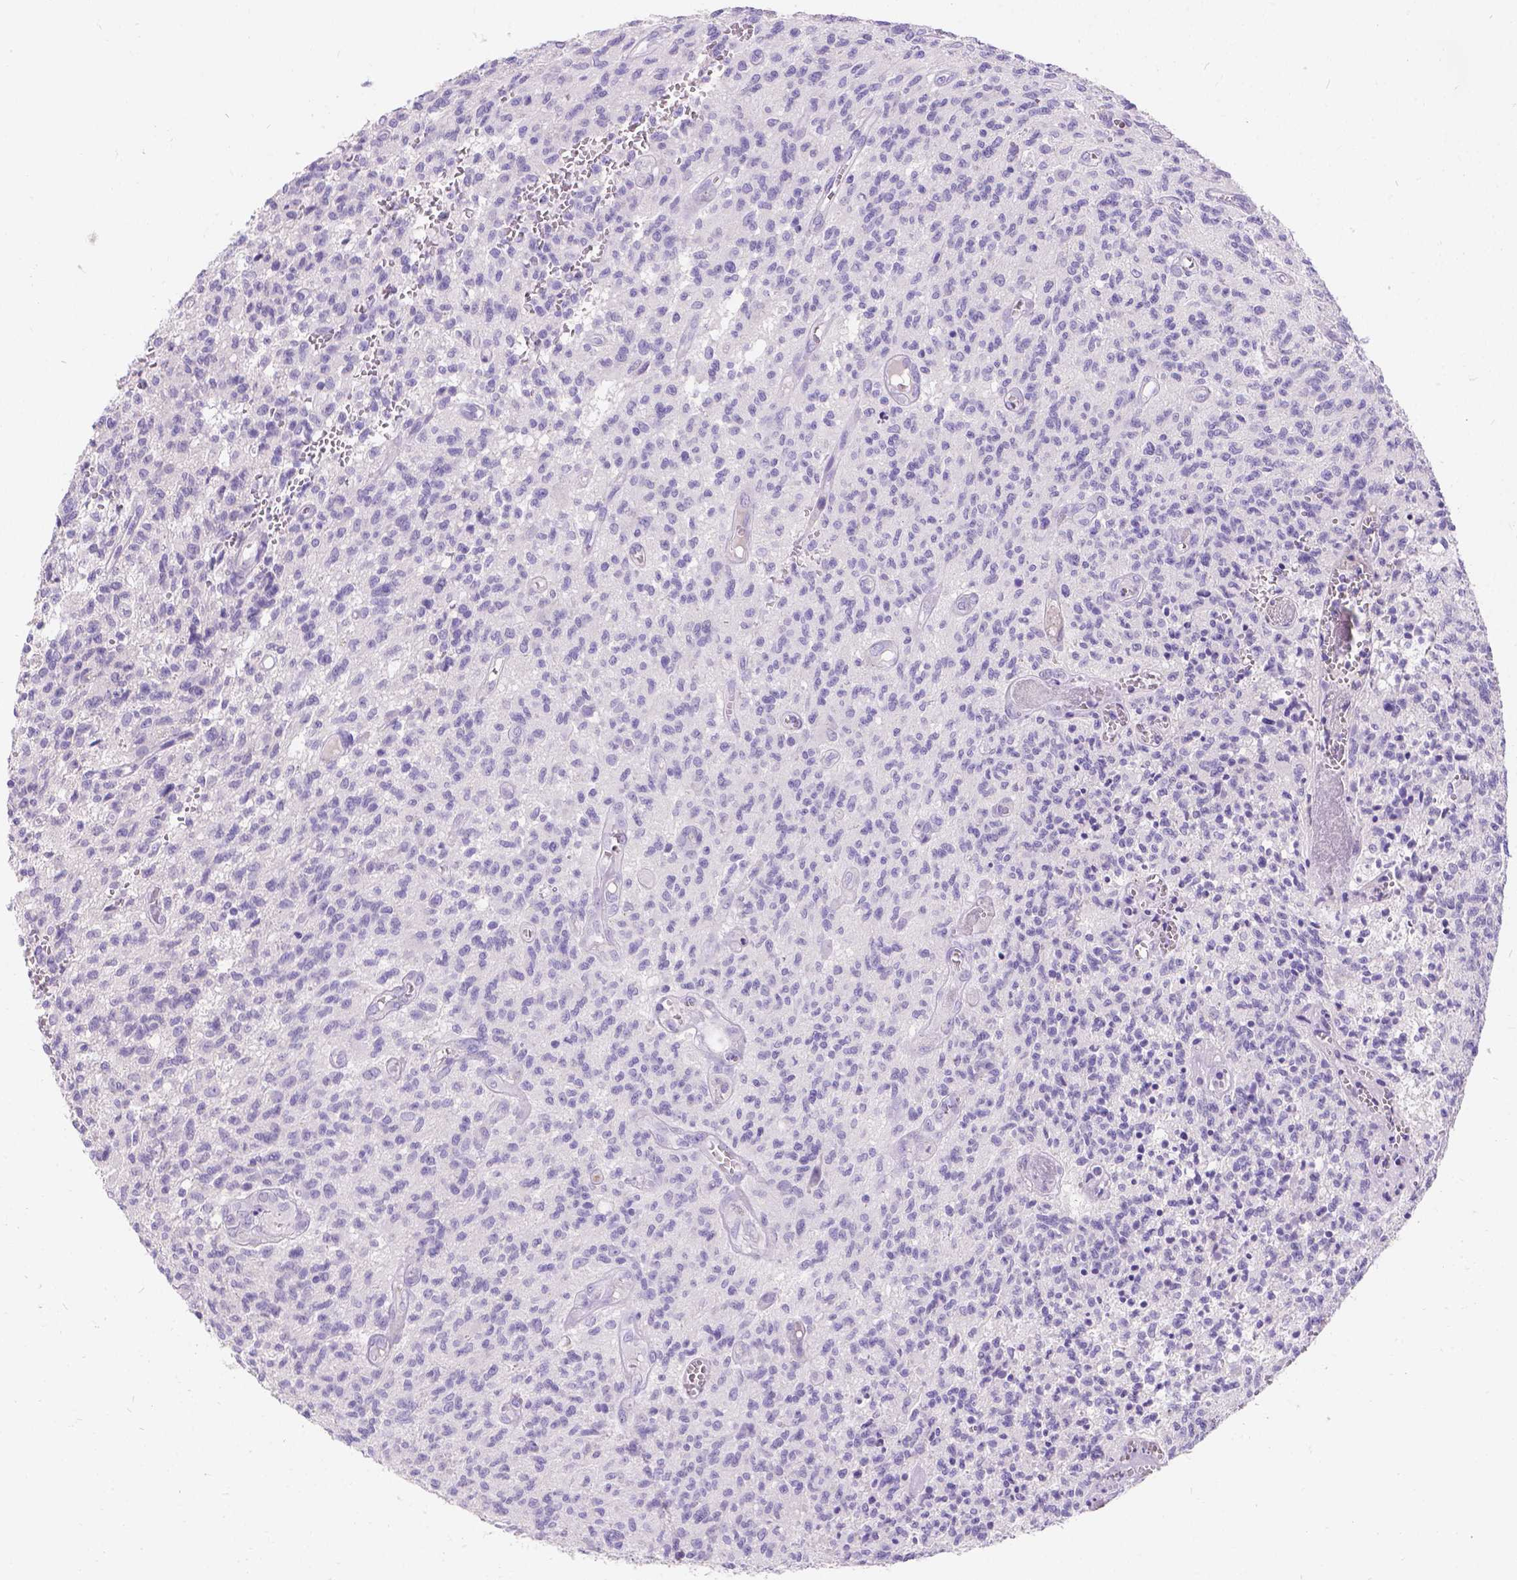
{"staining": {"intensity": "negative", "quantity": "none", "location": "none"}, "tissue": "glioma", "cell_type": "Tumor cells", "image_type": "cancer", "snomed": [{"axis": "morphology", "description": "Glioma, malignant, Low grade"}, {"axis": "topography", "description": "Brain"}], "caption": "There is no significant positivity in tumor cells of malignant glioma (low-grade).", "gene": "GNRHR", "patient": {"sex": "male", "age": 64}}